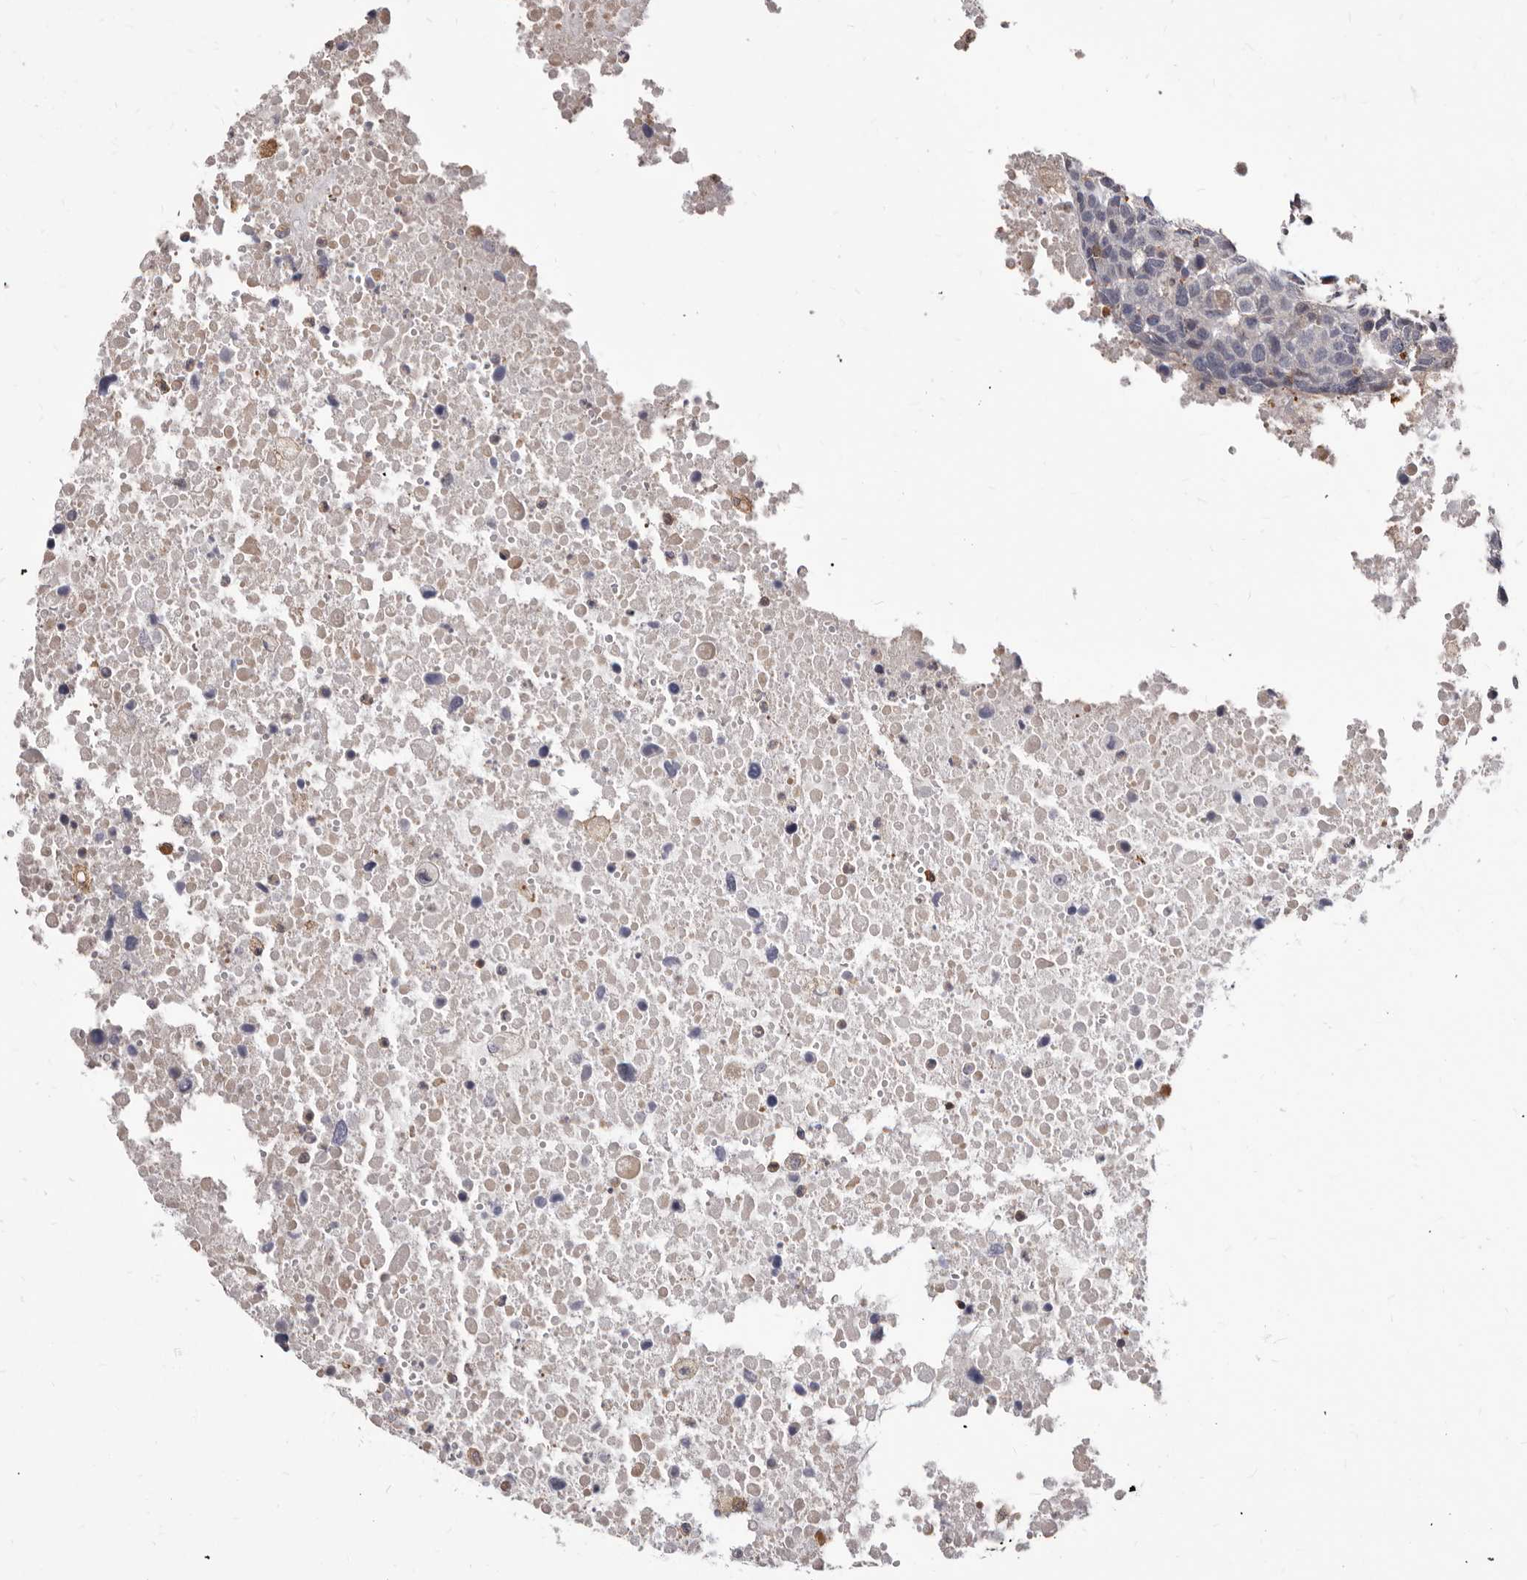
{"staining": {"intensity": "negative", "quantity": "none", "location": "none"}, "tissue": "head and neck cancer", "cell_type": "Tumor cells", "image_type": "cancer", "snomed": [{"axis": "morphology", "description": "Squamous cell carcinoma, NOS"}, {"axis": "topography", "description": "Head-Neck"}], "caption": "IHC micrograph of human head and neck cancer stained for a protein (brown), which shows no staining in tumor cells.", "gene": "NIBAN1", "patient": {"sex": "male", "age": 66}}